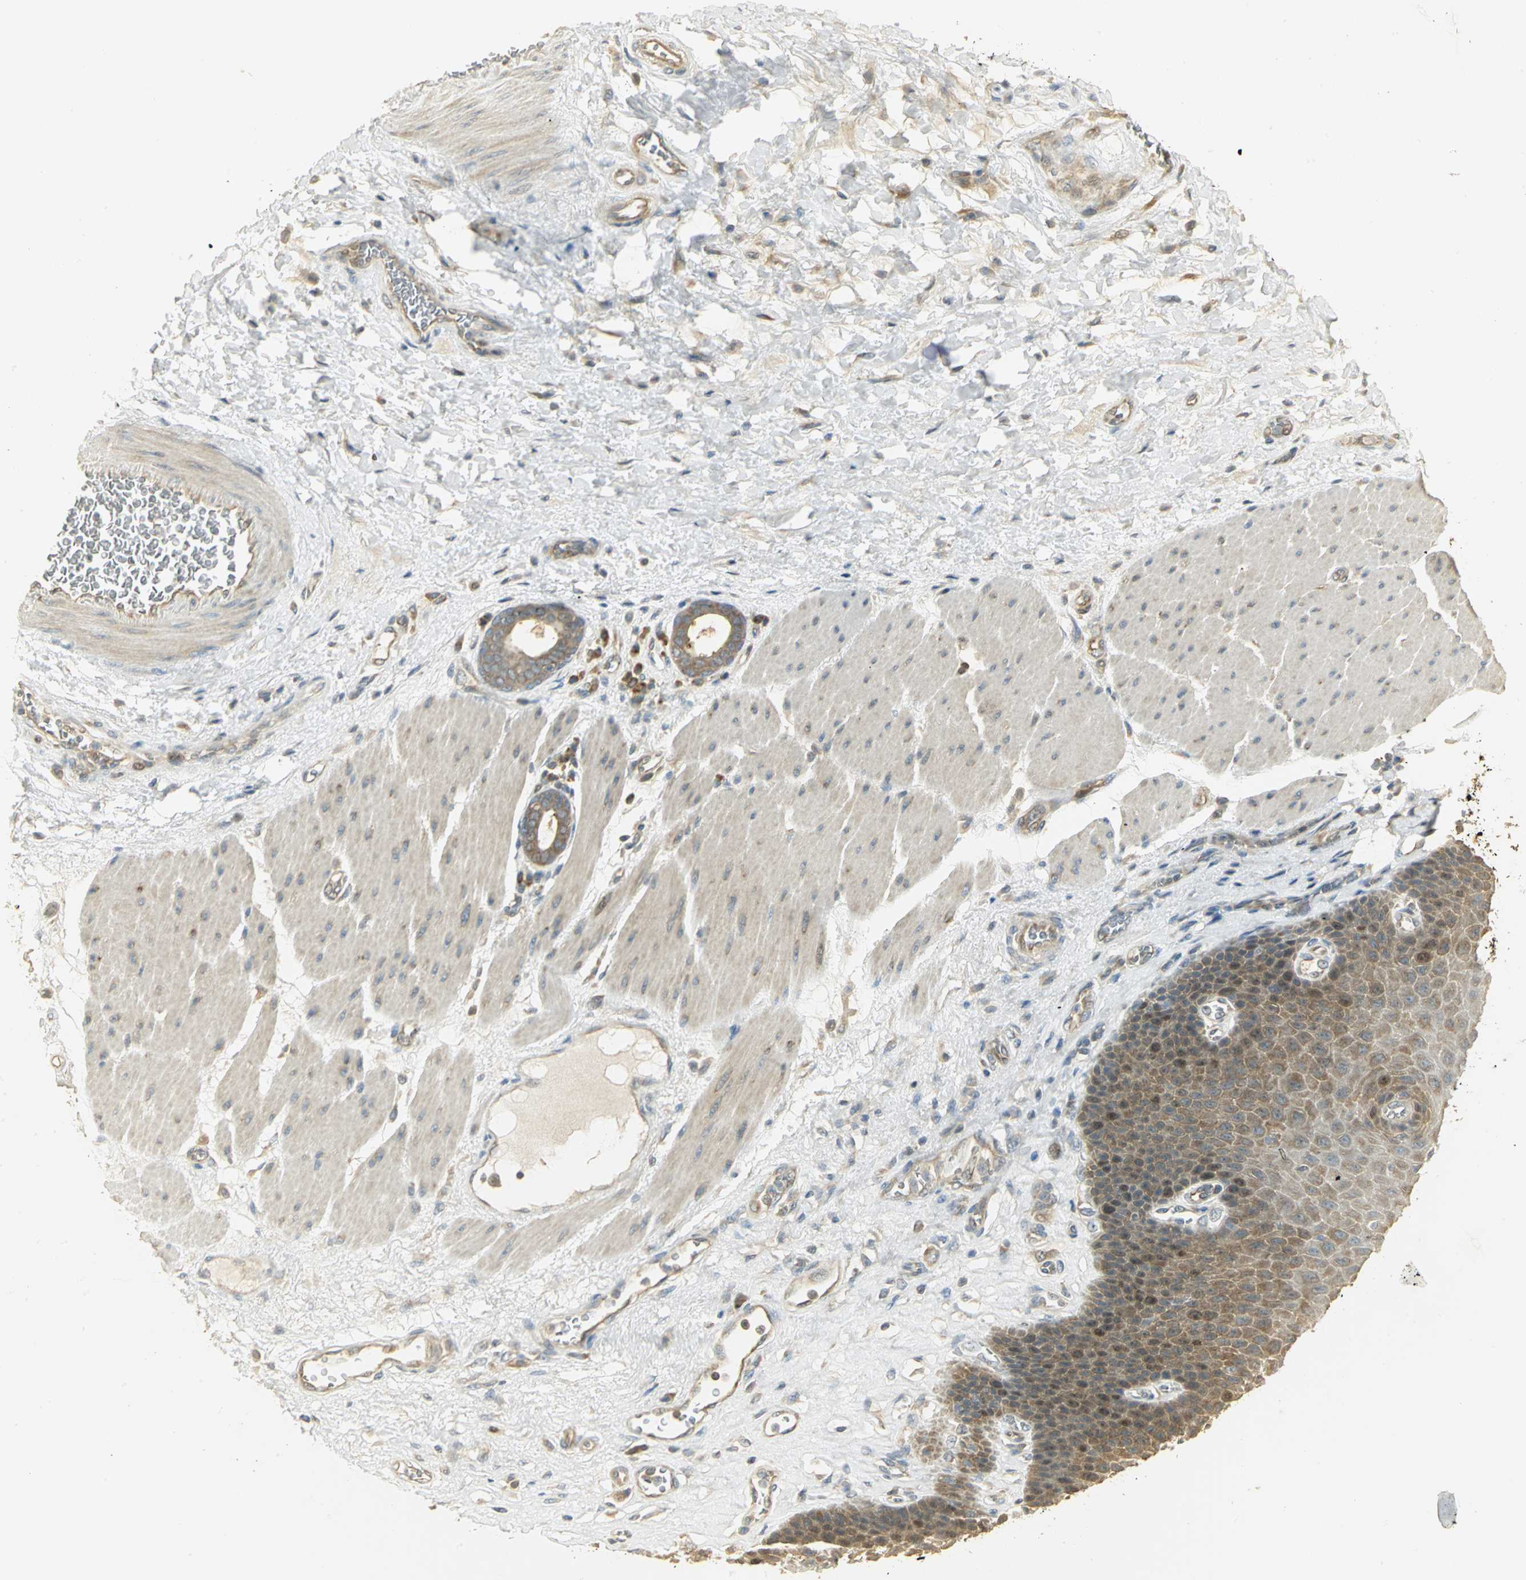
{"staining": {"intensity": "moderate", "quantity": "25%-75%", "location": "cytoplasmic/membranous"}, "tissue": "esophagus", "cell_type": "Squamous epithelial cells", "image_type": "normal", "snomed": [{"axis": "morphology", "description": "Normal tissue, NOS"}, {"axis": "topography", "description": "Esophagus"}], "caption": "About 25%-75% of squamous epithelial cells in unremarkable human esophagus reveal moderate cytoplasmic/membranous protein staining as visualized by brown immunohistochemical staining.", "gene": "RARS1", "patient": {"sex": "female", "age": 72}}